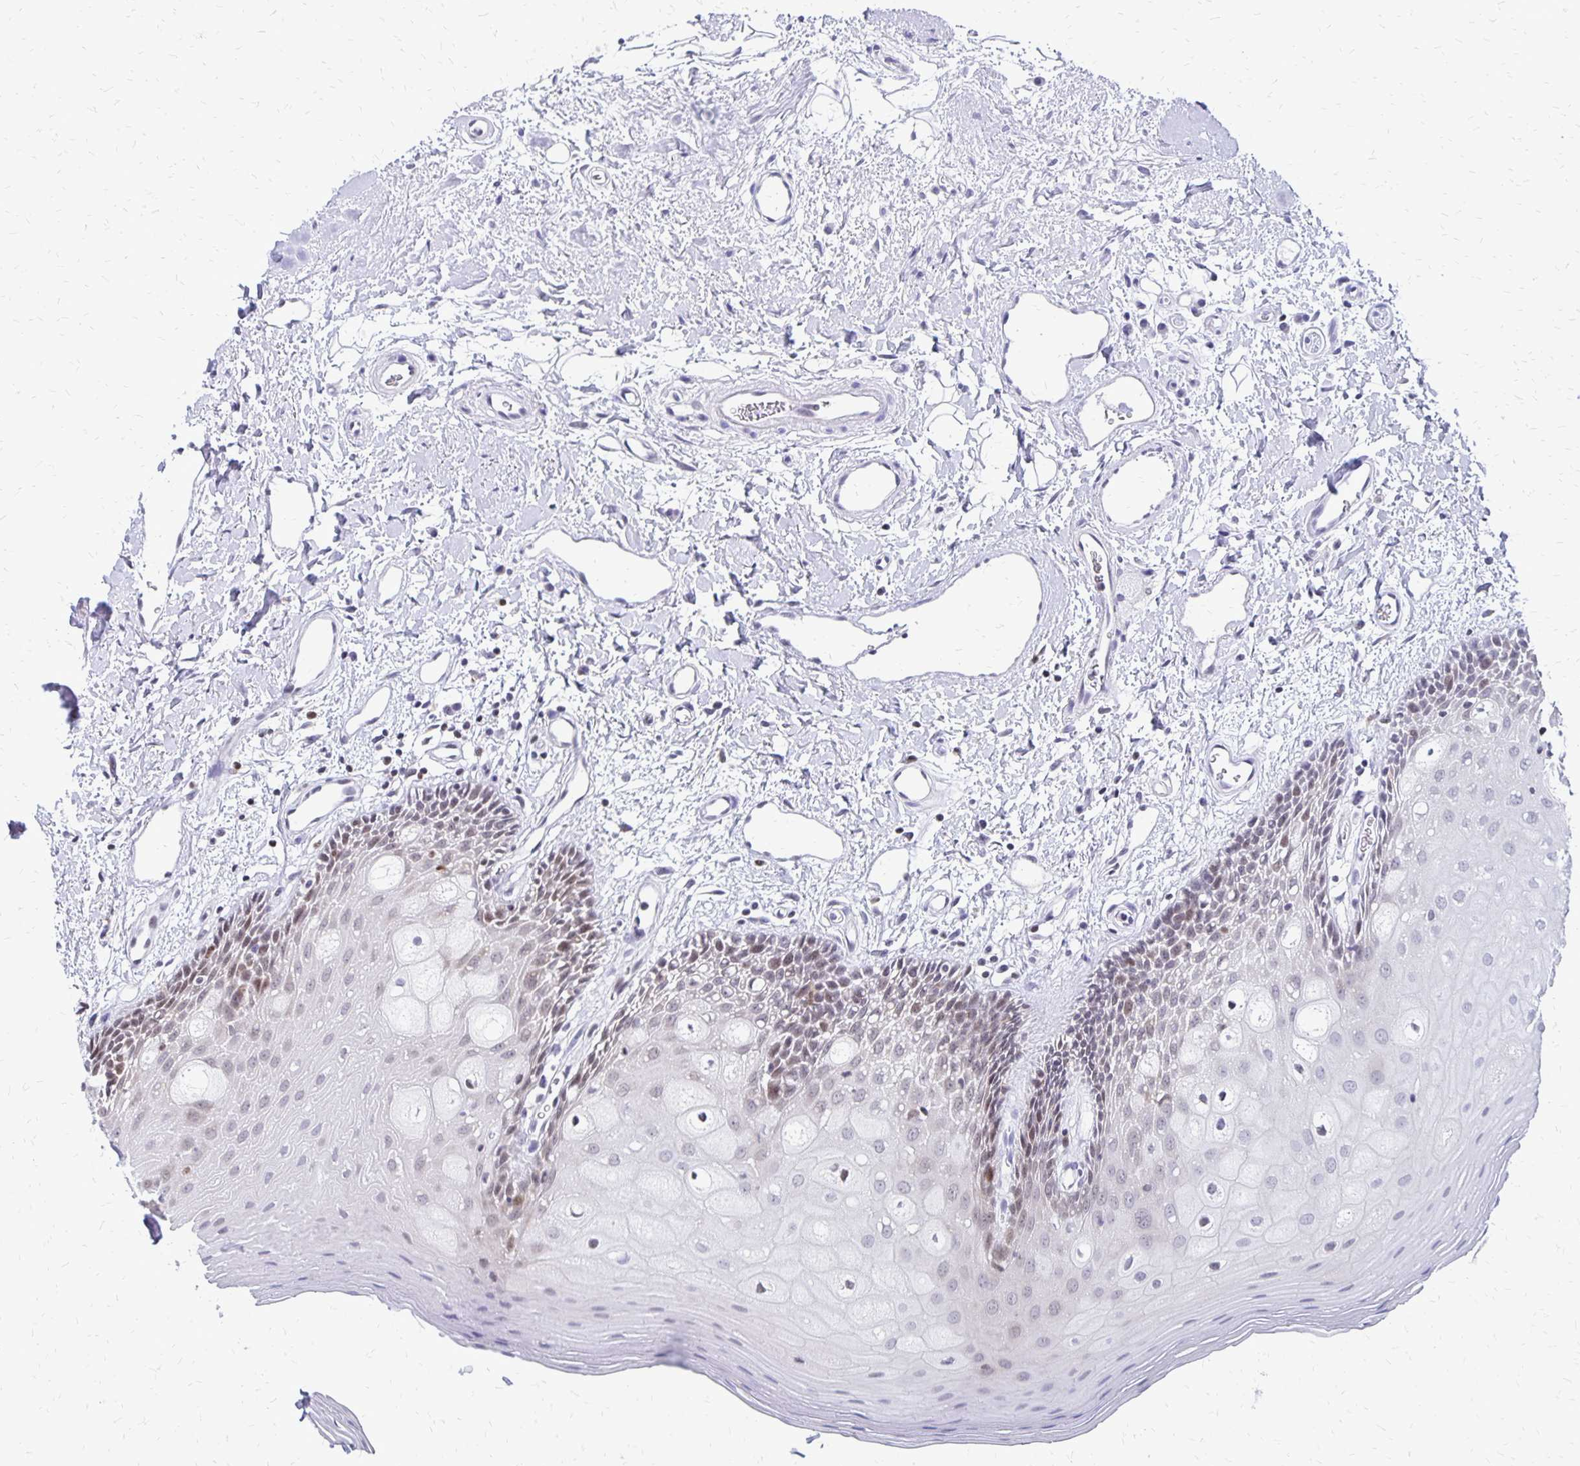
{"staining": {"intensity": "weak", "quantity": "<25%", "location": "nuclear"}, "tissue": "oral mucosa", "cell_type": "Squamous epithelial cells", "image_type": "normal", "snomed": [{"axis": "morphology", "description": "Normal tissue, NOS"}, {"axis": "topography", "description": "Oral tissue"}], "caption": "This is a histopathology image of IHC staining of unremarkable oral mucosa, which shows no staining in squamous epithelial cells. The staining was performed using DAB (3,3'-diaminobenzidine) to visualize the protein expression in brown, while the nuclei were stained in blue with hematoxylin (Magnification: 20x).", "gene": "DCK", "patient": {"sex": "female", "age": 43}}